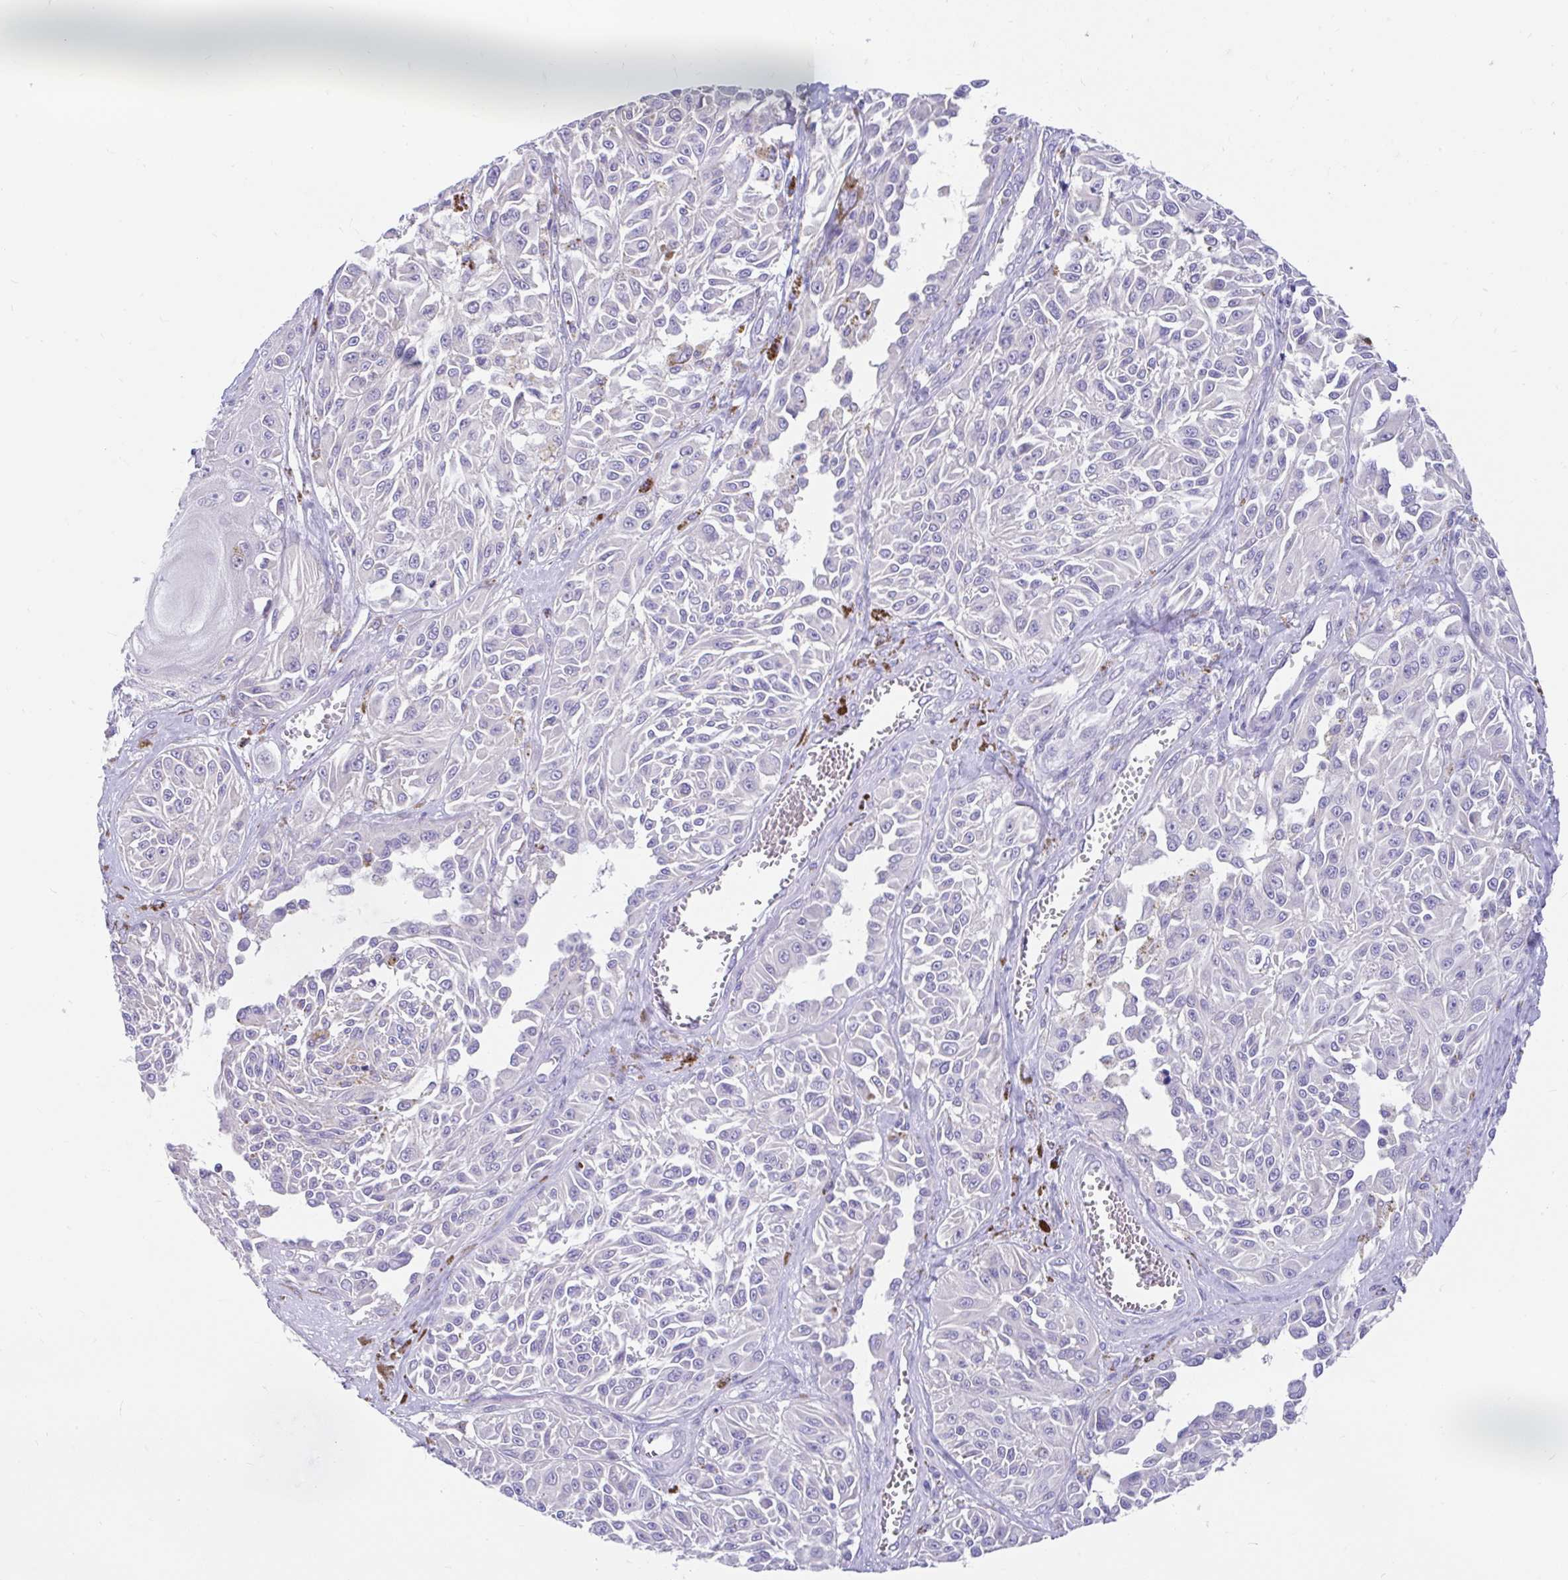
{"staining": {"intensity": "negative", "quantity": "none", "location": "none"}, "tissue": "melanoma", "cell_type": "Tumor cells", "image_type": "cancer", "snomed": [{"axis": "morphology", "description": "Malignant melanoma, NOS"}, {"axis": "topography", "description": "Skin"}], "caption": "DAB immunohistochemical staining of melanoma reveals no significant staining in tumor cells.", "gene": "CCSAP", "patient": {"sex": "male", "age": 94}}